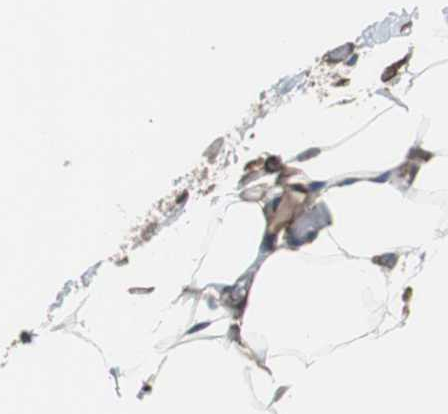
{"staining": {"intensity": "negative", "quantity": "none", "location": "nuclear"}, "tissue": "adipose tissue", "cell_type": "Adipocytes", "image_type": "normal", "snomed": [{"axis": "morphology", "description": "Normal tissue, NOS"}, {"axis": "topography", "description": "Breast"}, {"axis": "topography", "description": "Adipose tissue"}], "caption": "This is an immunohistochemistry photomicrograph of normal human adipose tissue. There is no staining in adipocytes.", "gene": "KIF3B", "patient": {"sex": "female", "age": 25}}